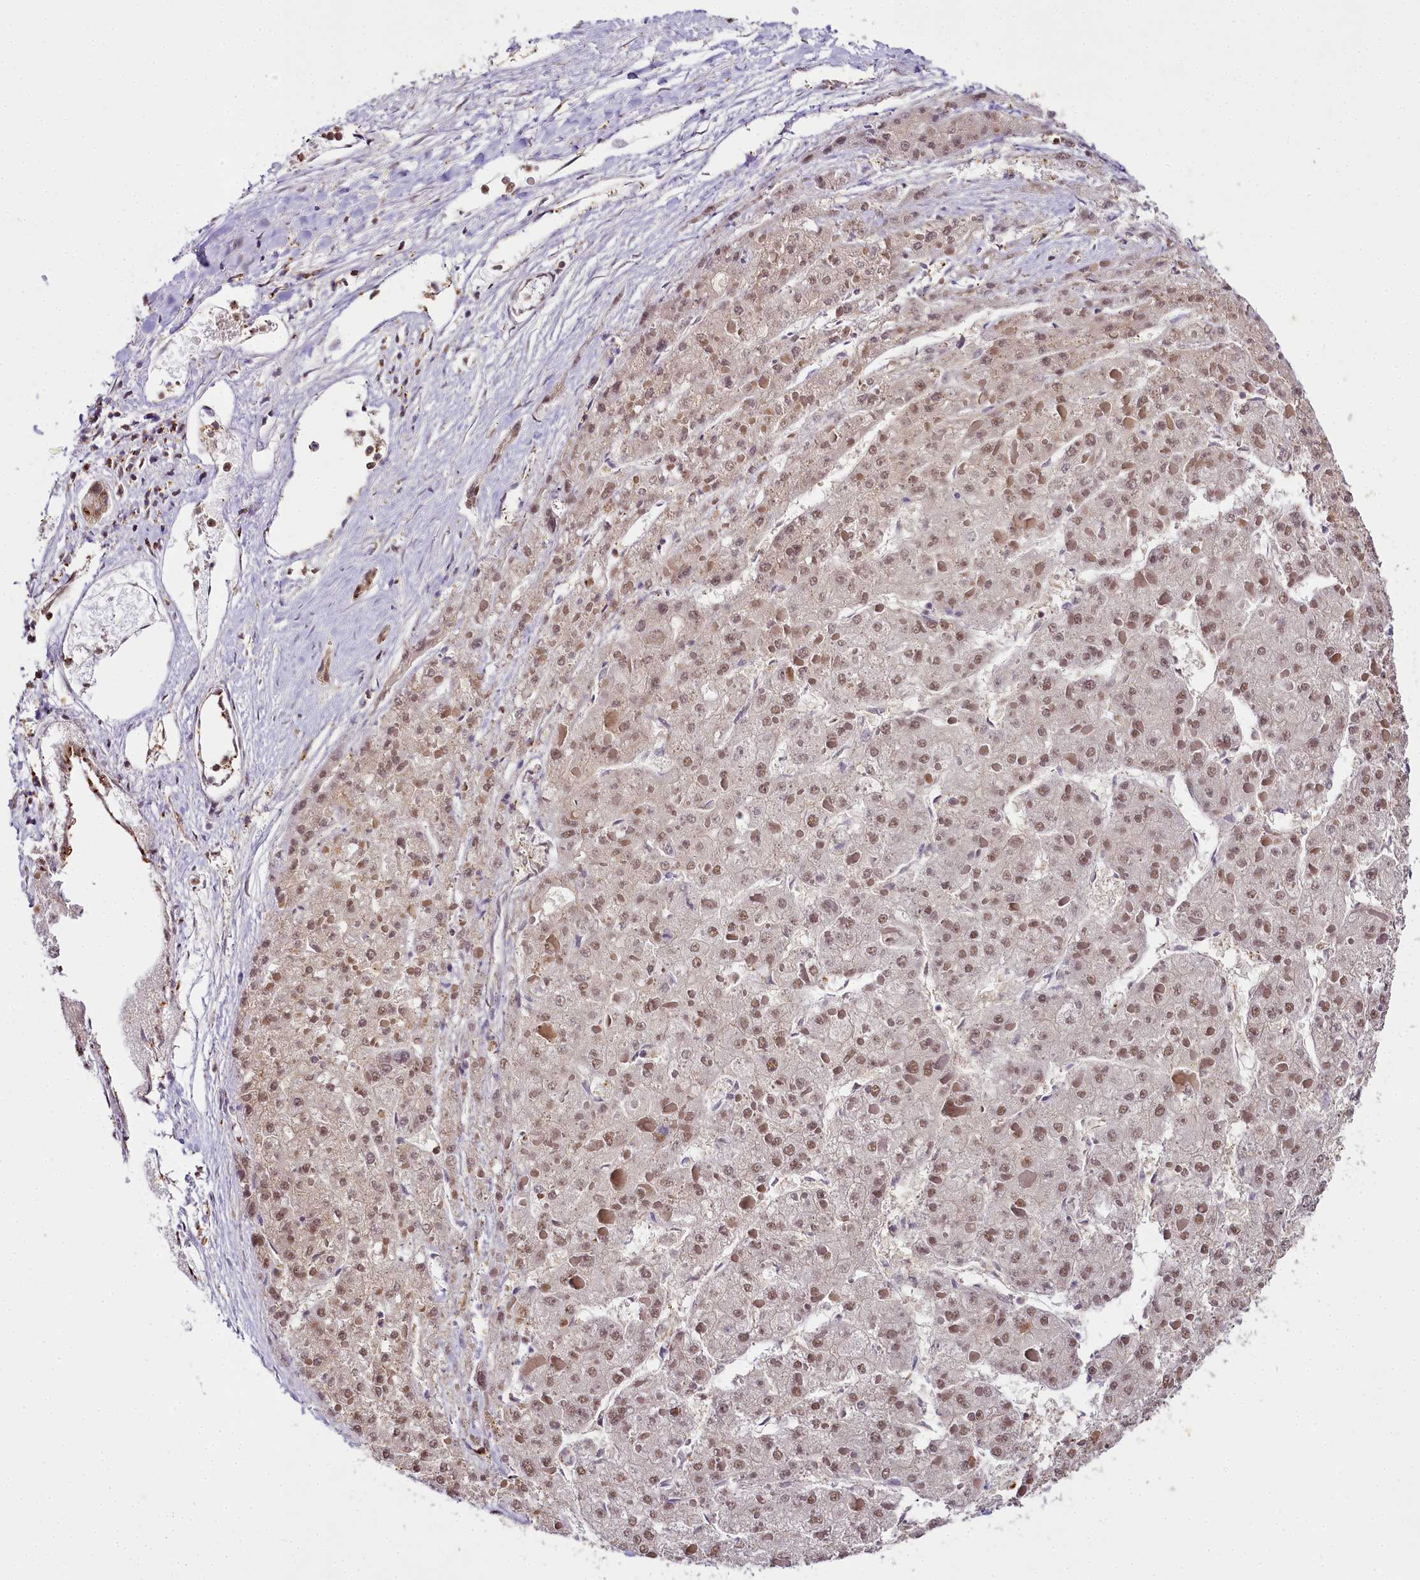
{"staining": {"intensity": "moderate", "quantity": ">75%", "location": "nuclear"}, "tissue": "liver cancer", "cell_type": "Tumor cells", "image_type": "cancer", "snomed": [{"axis": "morphology", "description": "Carcinoma, Hepatocellular, NOS"}, {"axis": "topography", "description": "Liver"}], "caption": "Tumor cells display medium levels of moderate nuclear positivity in approximately >75% of cells in human liver cancer (hepatocellular carcinoma). (DAB IHC, brown staining for protein, blue staining for nuclei).", "gene": "PPP4C", "patient": {"sex": "female", "age": 73}}